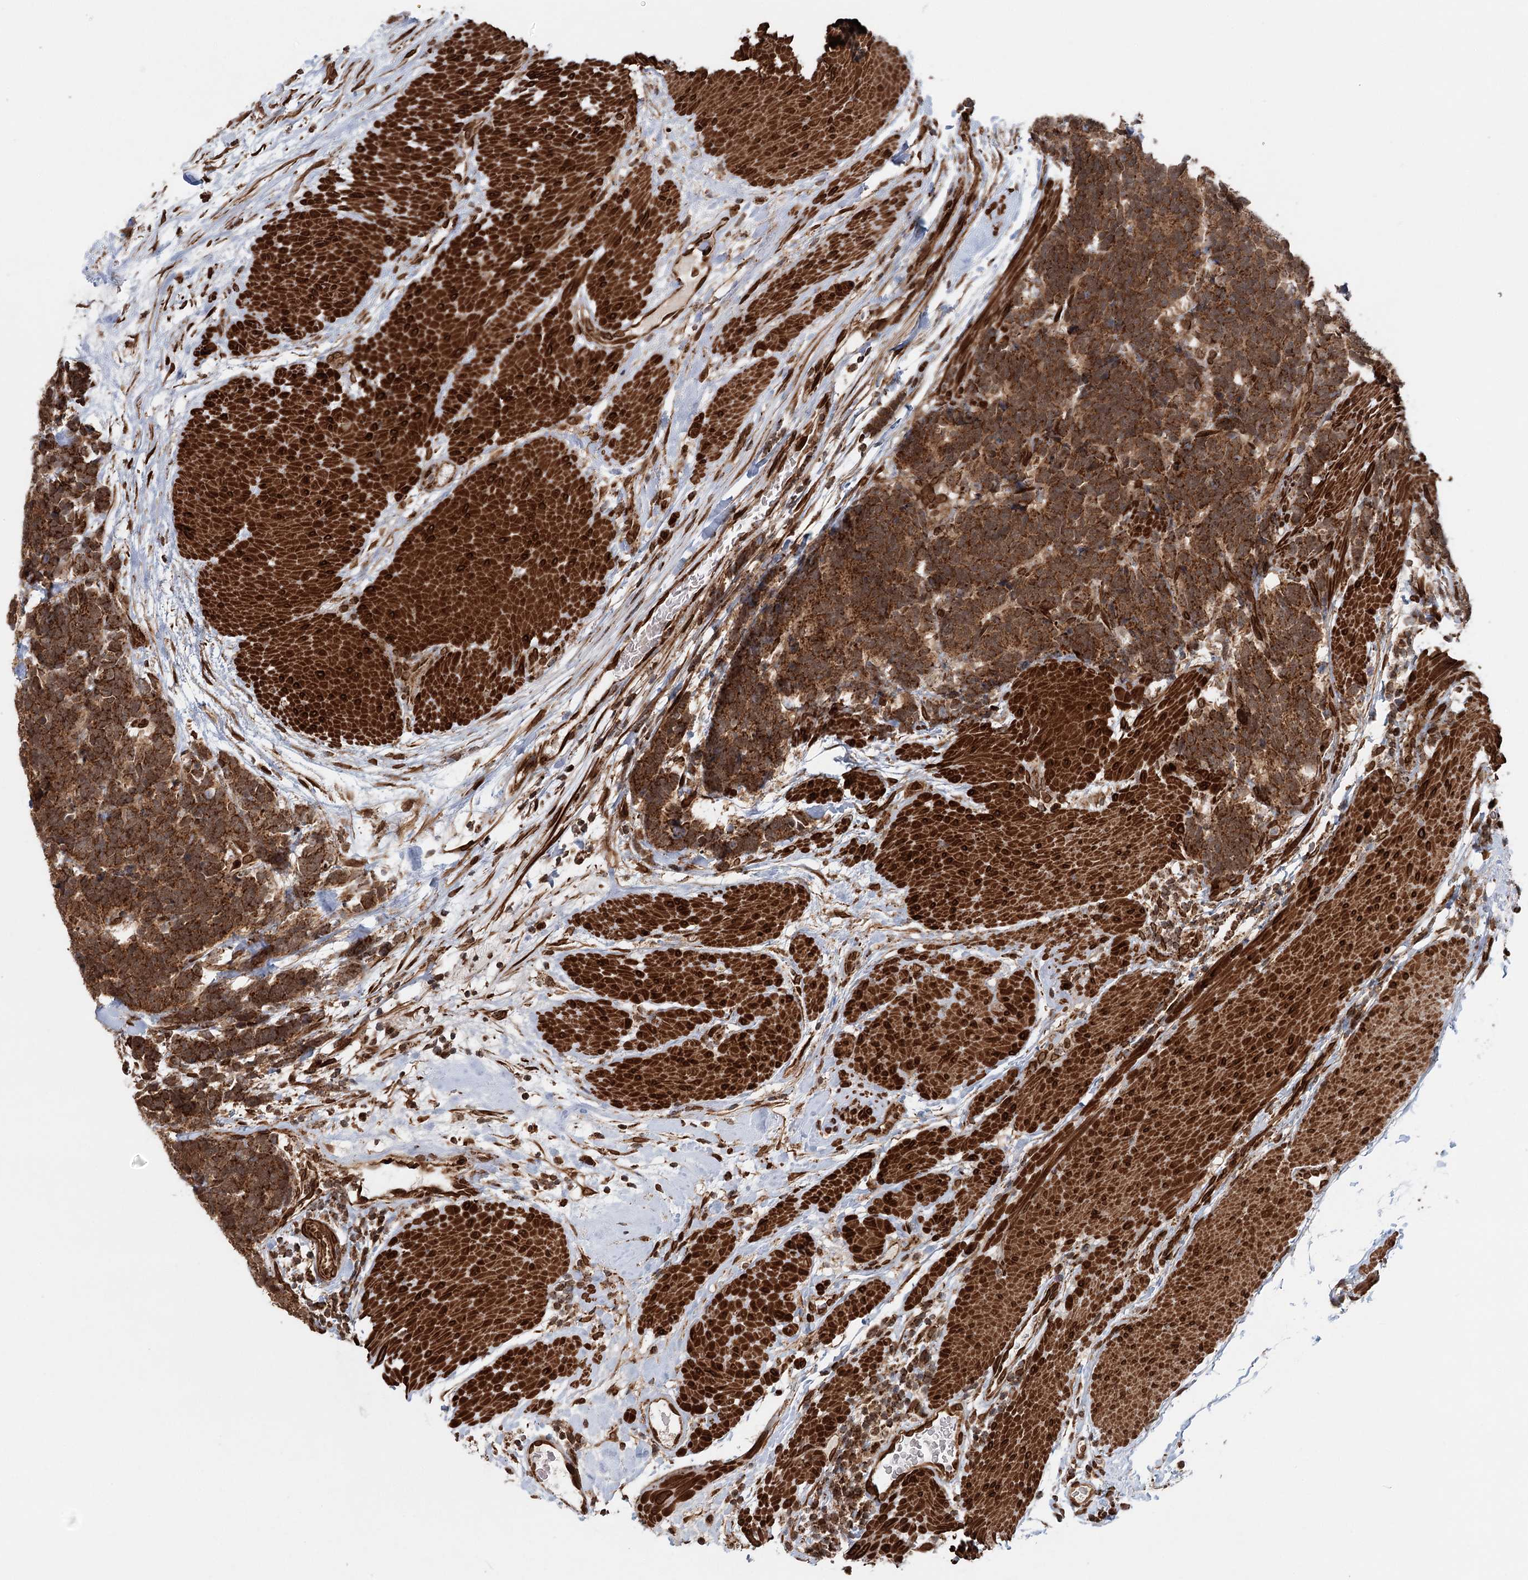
{"staining": {"intensity": "strong", "quantity": ">75%", "location": "cytoplasmic/membranous"}, "tissue": "carcinoid", "cell_type": "Tumor cells", "image_type": "cancer", "snomed": [{"axis": "morphology", "description": "Carcinoma, NOS"}, {"axis": "morphology", "description": "Carcinoid, malignant, NOS"}, {"axis": "topography", "description": "Urinary bladder"}], "caption": "The histopathology image shows immunohistochemical staining of carcinoid. There is strong cytoplasmic/membranous expression is appreciated in approximately >75% of tumor cells.", "gene": "BCKDHA", "patient": {"sex": "male", "age": 57}}